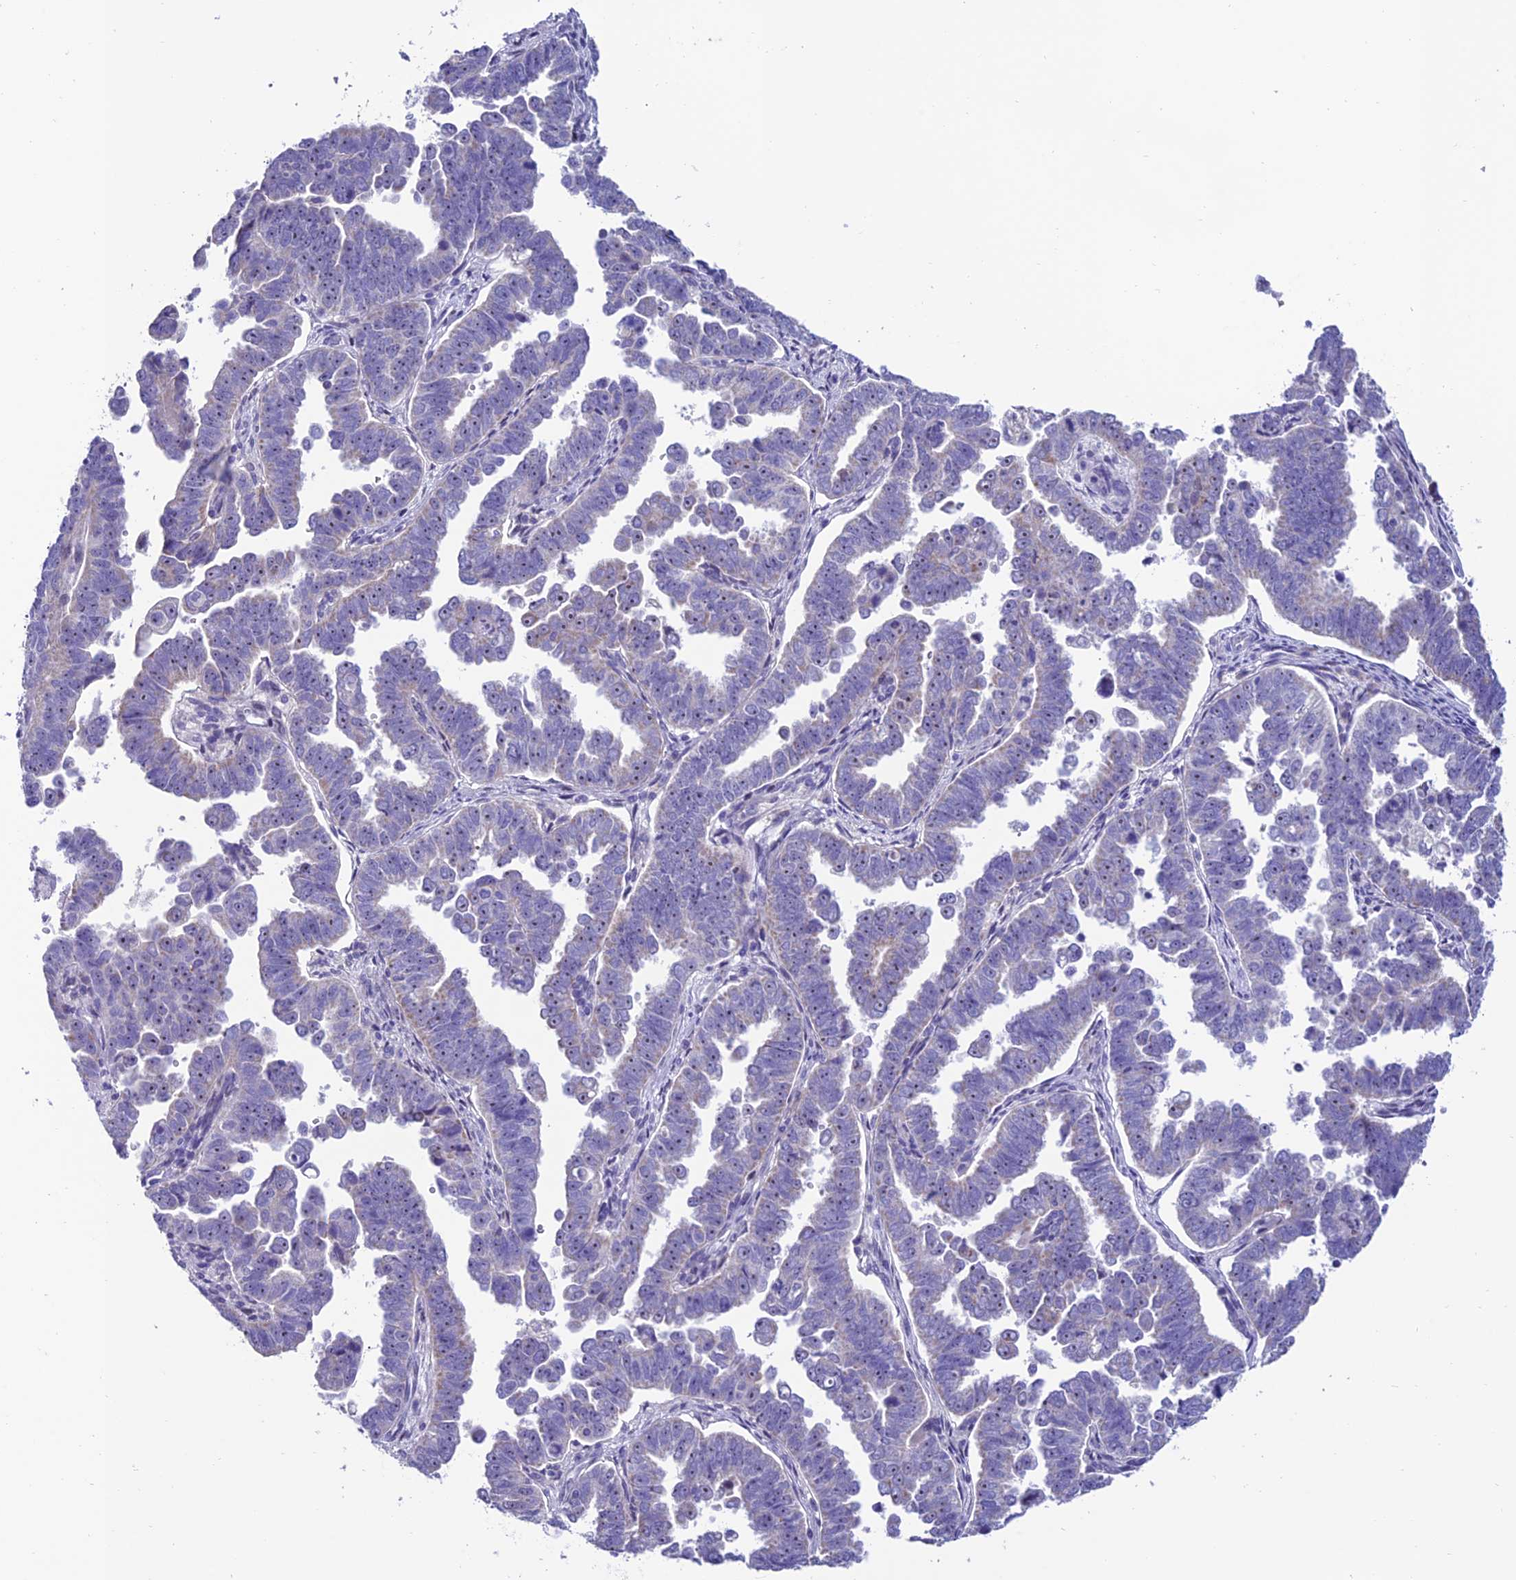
{"staining": {"intensity": "negative", "quantity": "none", "location": "none"}, "tissue": "endometrial cancer", "cell_type": "Tumor cells", "image_type": "cancer", "snomed": [{"axis": "morphology", "description": "Adenocarcinoma, NOS"}, {"axis": "topography", "description": "Endometrium"}], "caption": "Immunohistochemistry (IHC) image of neoplastic tissue: human endometrial adenocarcinoma stained with DAB (3,3'-diaminobenzidine) reveals no significant protein staining in tumor cells. (Immunohistochemistry, brightfield microscopy, high magnification).", "gene": "SLC10A1", "patient": {"sex": "female", "age": 75}}